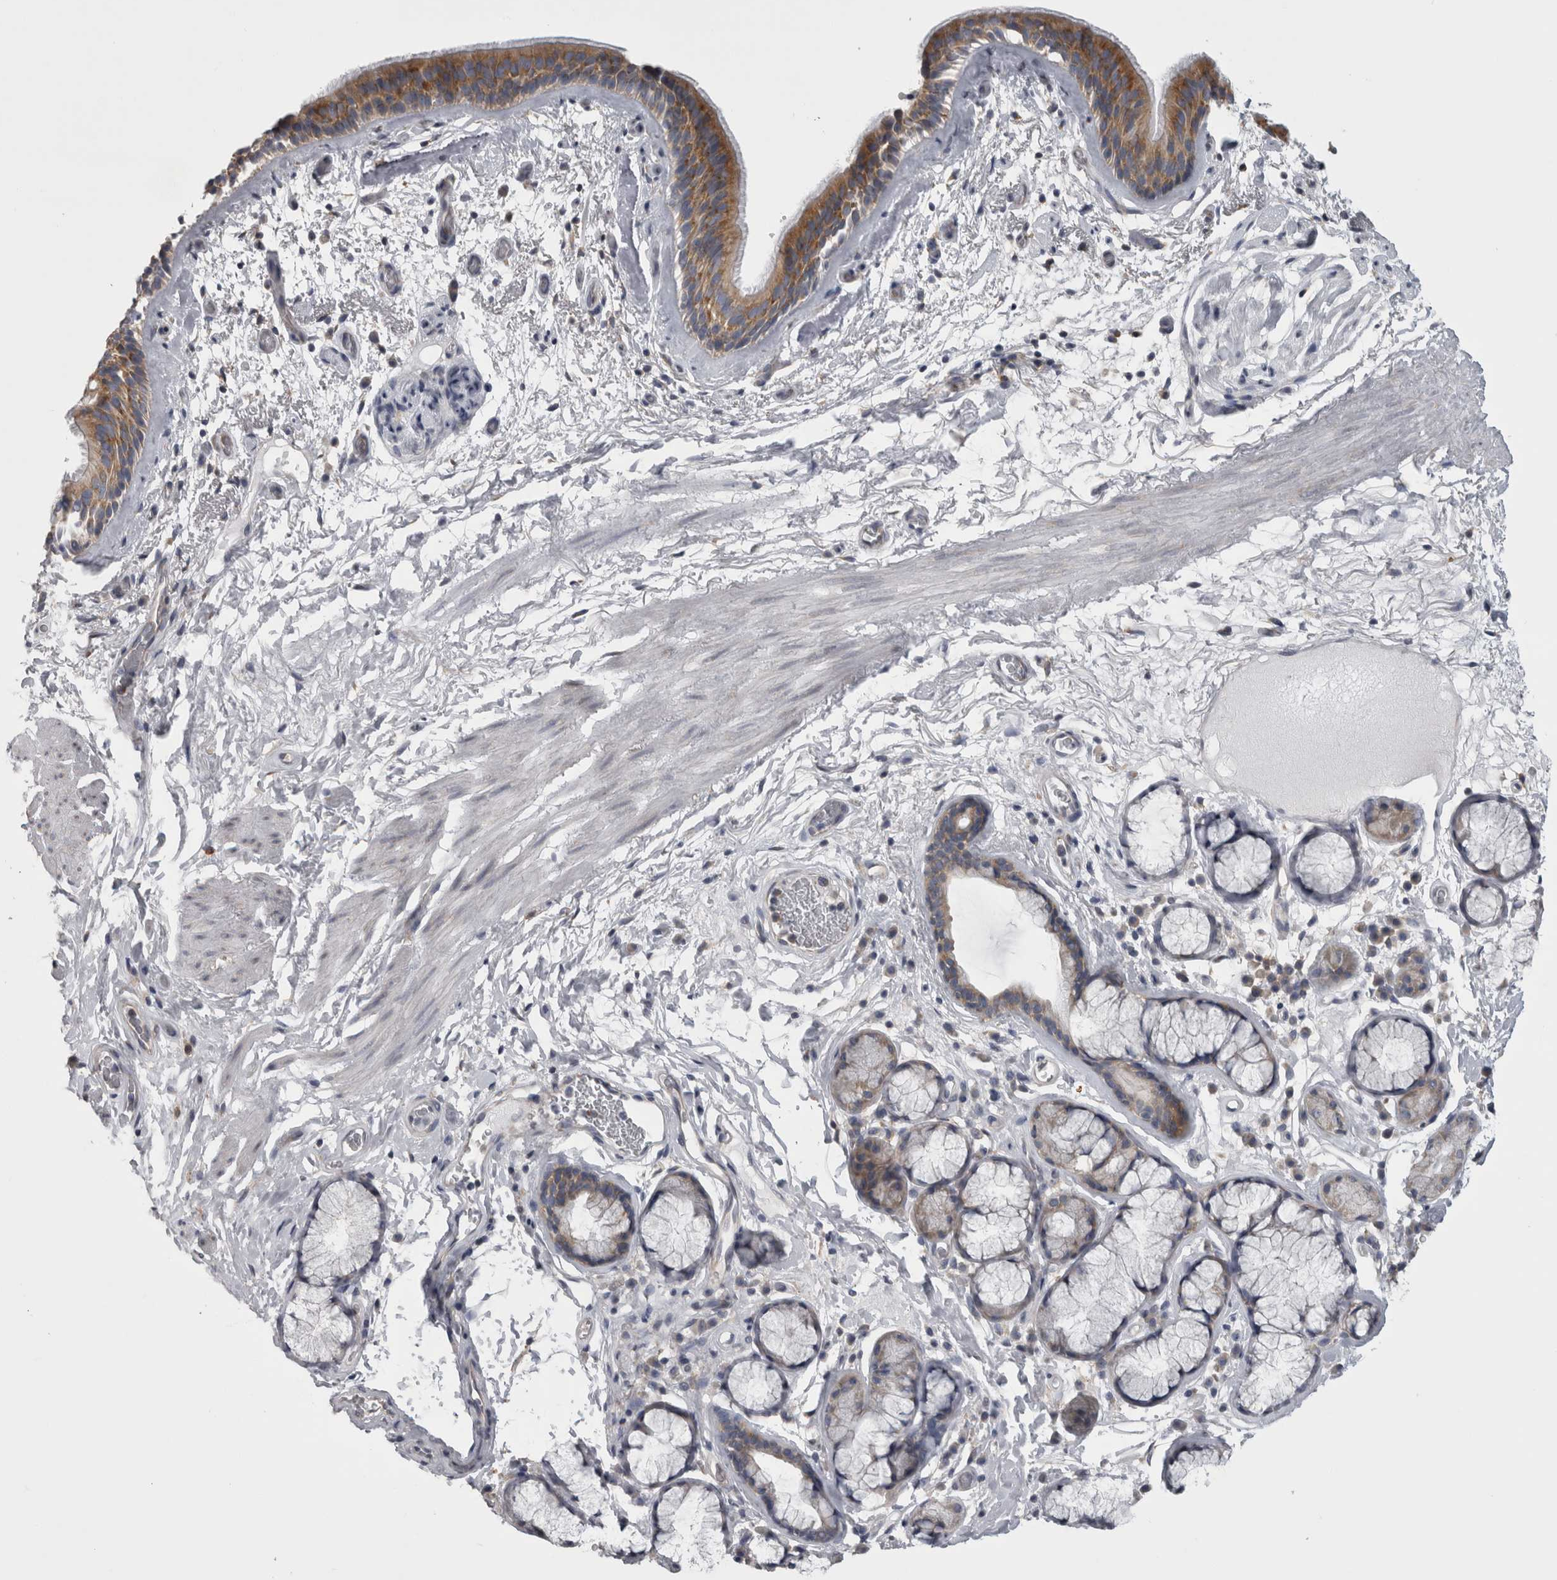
{"staining": {"intensity": "moderate", "quantity": ">75%", "location": "cytoplasmic/membranous"}, "tissue": "bronchus", "cell_type": "Respiratory epithelial cells", "image_type": "normal", "snomed": [{"axis": "morphology", "description": "Normal tissue, NOS"}, {"axis": "topography", "description": "Cartilage tissue"}], "caption": "Moderate cytoplasmic/membranous staining is present in approximately >75% of respiratory epithelial cells in unremarkable bronchus. Using DAB (3,3'-diaminobenzidine) (brown) and hematoxylin (blue) stains, captured at high magnification using brightfield microscopy.", "gene": "PRRC2C", "patient": {"sex": "female", "age": 63}}